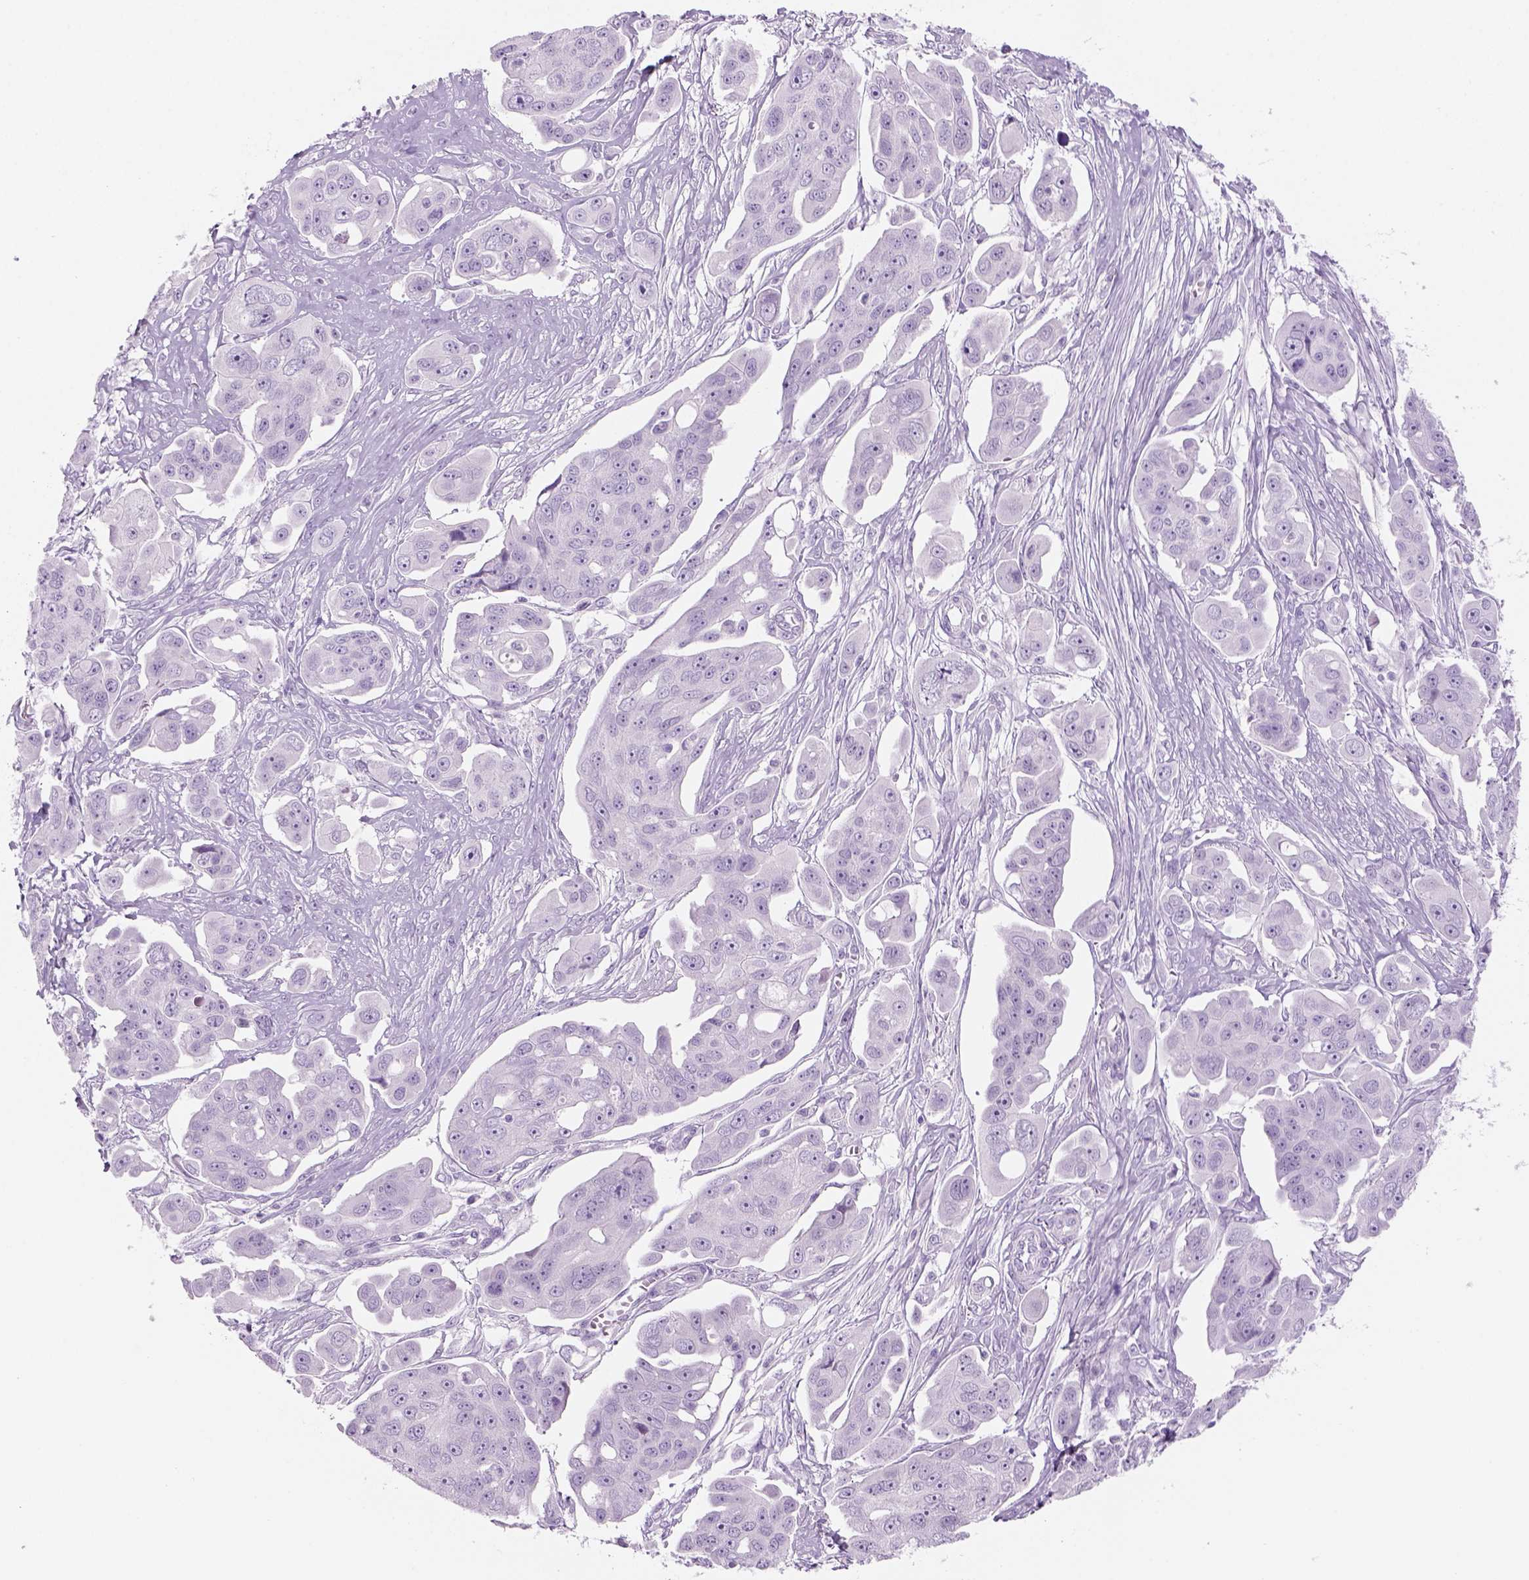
{"staining": {"intensity": "negative", "quantity": "none", "location": "none"}, "tissue": "ovarian cancer", "cell_type": "Tumor cells", "image_type": "cancer", "snomed": [{"axis": "morphology", "description": "Carcinoma, endometroid"}, {"axis": "topography", "description": "Ovary"}], "caption": "DAB immunohistochemical staining of ovarian cancer displays no significant expression in tumor cells.", "gene": "KRTAP11-1", "patient": {"sex": "female", "age": 70}}